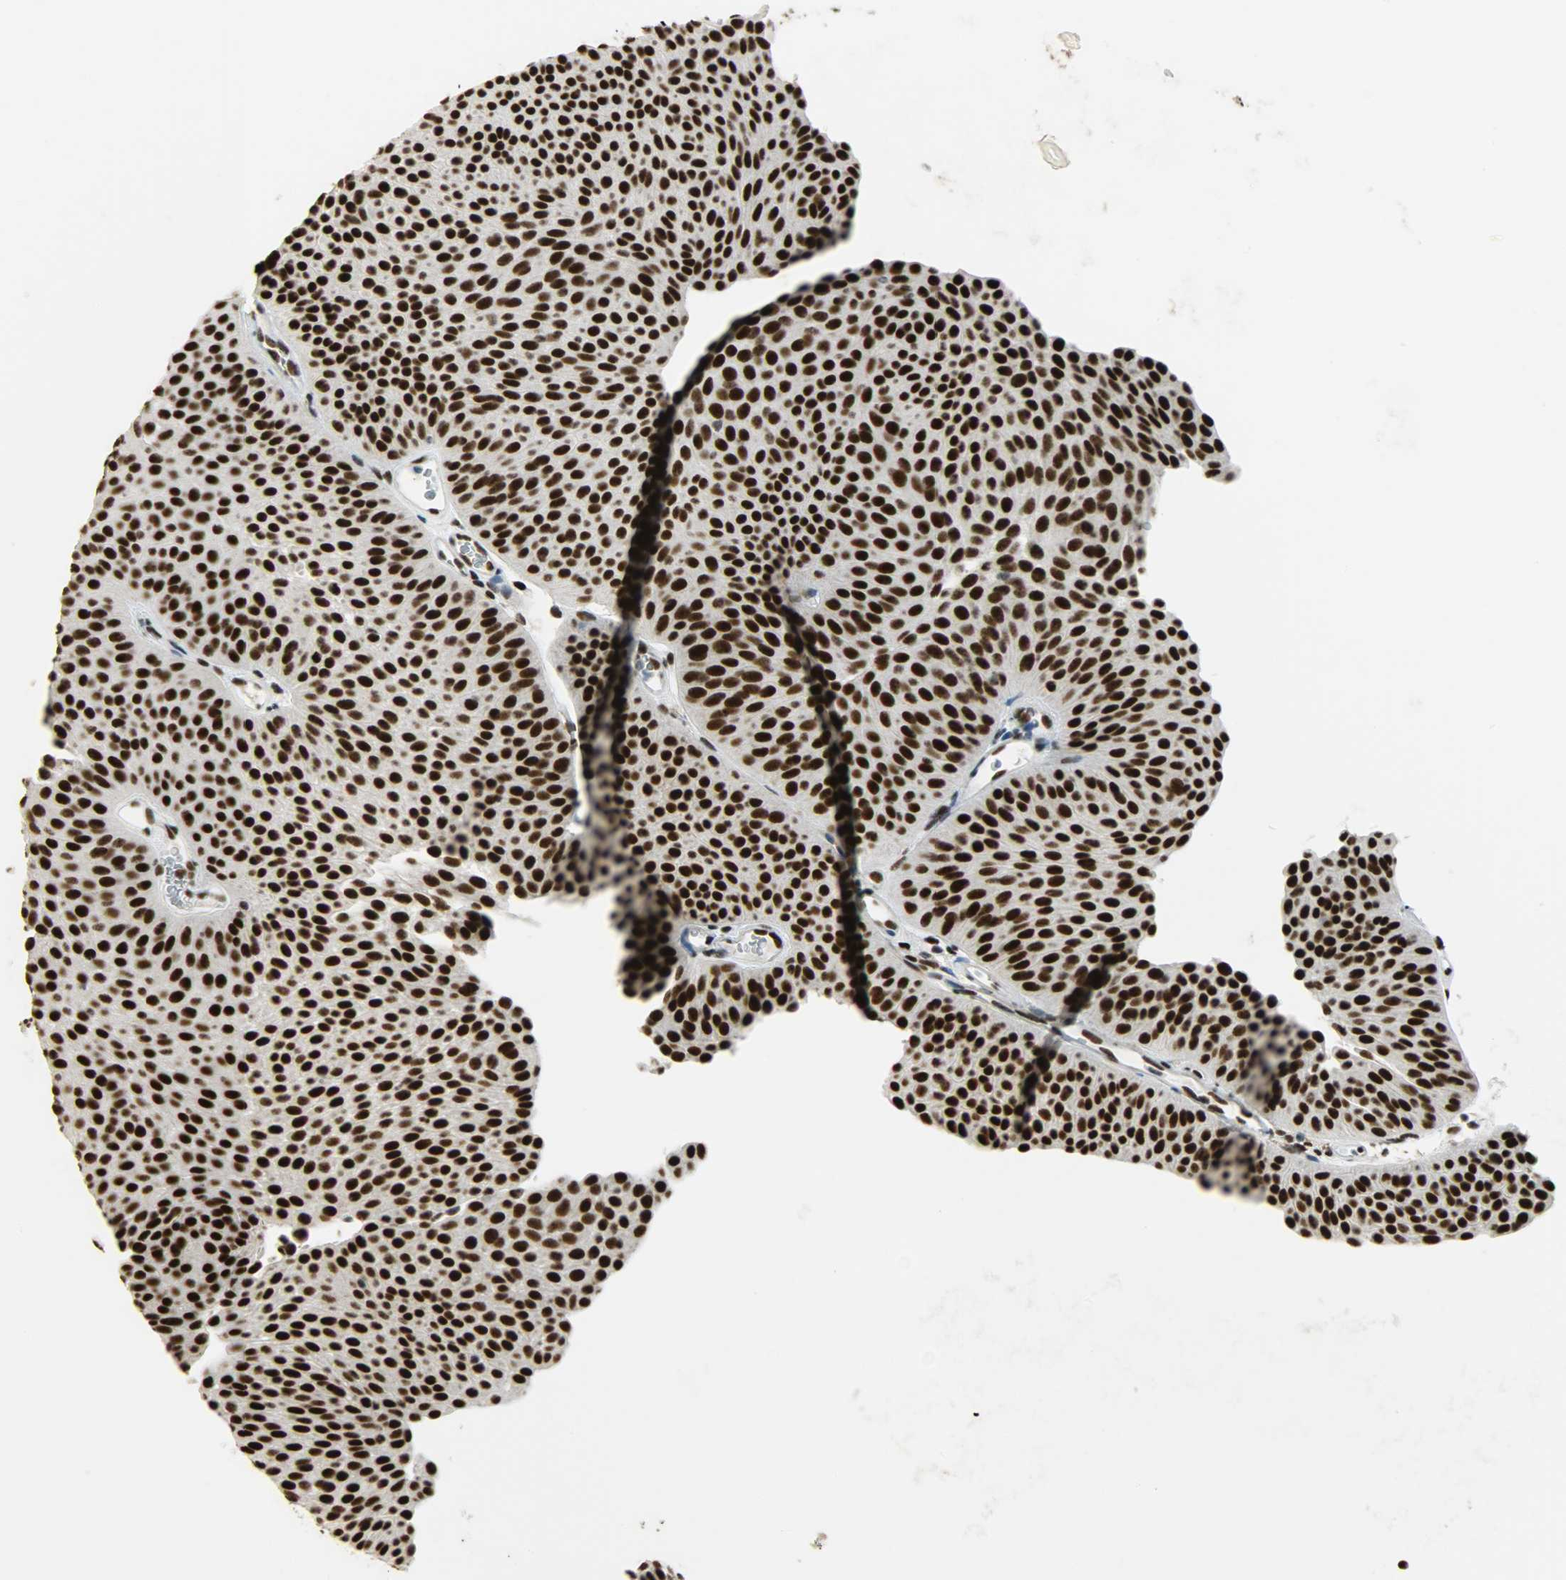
{"staining": {"intensity": "strong", "quantity": ">75%", "location": "nuclear"}, "tissue": "urothelial cancer", "cell_type": "Tumor cells", "image_type": "cancer", "snomed": [{"axis": "morphology", "description": "Urothelial carcinoma, Low grade"}, {"axis": "topography", "description": "Urinary bladder"}], "caption": "Urothelial carcinoma (low-grade) tissue reveals strong nuclear expression in approximately >75% of tumor cells, visualized by immunohistochemistry. (DAB IHC with brightfield microscopy, high magnification).", "gene": "SSB", "patient": {"sex": "female", "age": 60}}